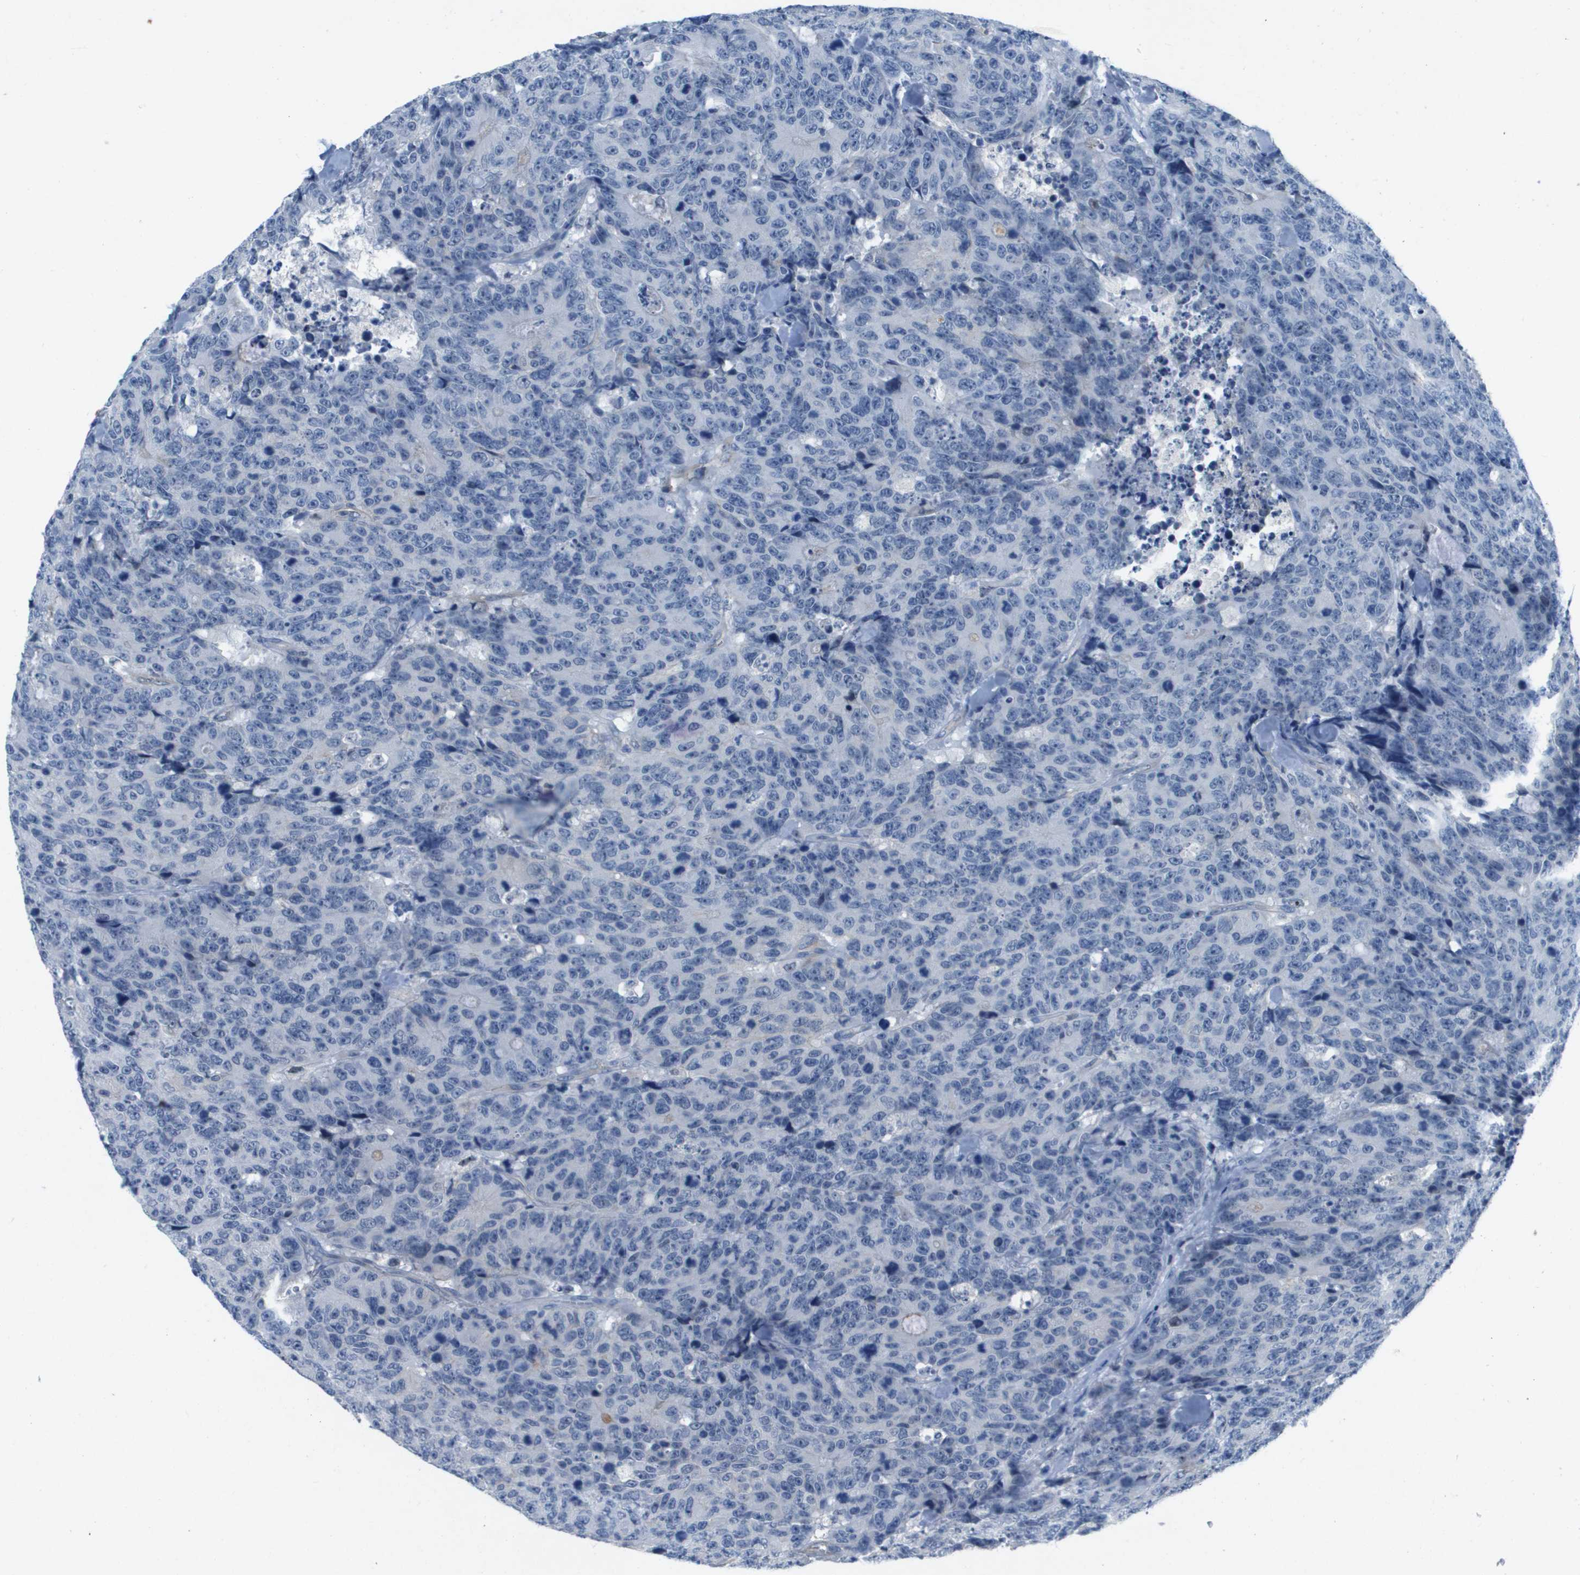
{"staining": {"intensity": "negative", "quantity": "none", "location": "none"}, "tissue": "colorectal cancer", "cell_type": "Tumor cells", "image_type": "cancer", "snomed": [{"axis": "morphology", "description": "Adenocarcinoma, NOS"}, {"axis": "topography", "description": "Colon"}], "caption": "A photomicrograph of human colorectal cancer is negative for staining in tumor cells.", "gene": "ITGA6", "patient": {"sex": "female", "age": 86}}